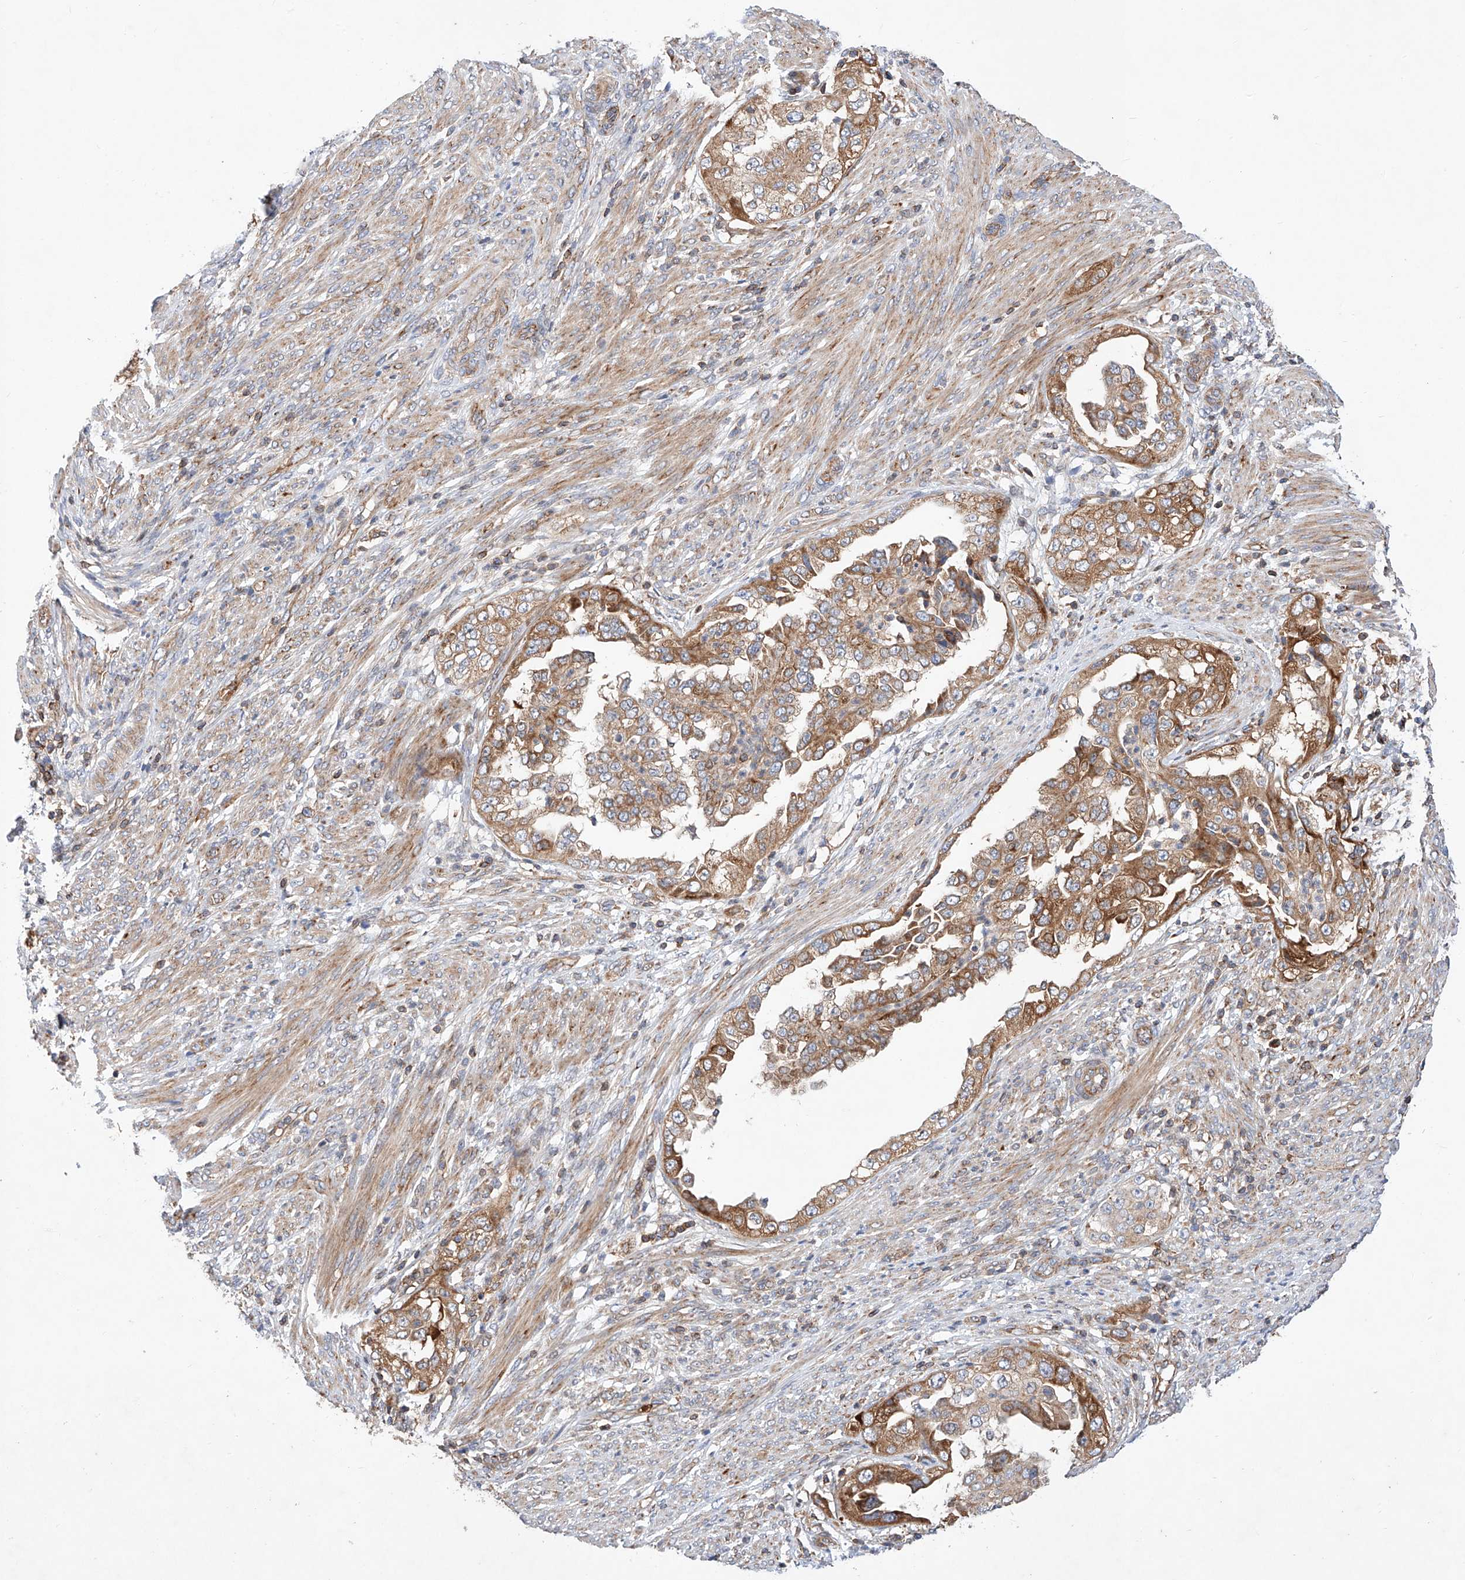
{"staining": {"intensity": "moderate", "quantity": ">75%", "location": "cytoplasmic/membranous"}, "tissue": "endometrial cancer", "cell_type": "Tumor cells", "image_type": "cancer", "snomed": [{"axis": "morphology", "description": "Adenocarcinoma, NOS"}, {"axis": "topography", "description": "Endometrium"}], "caption": "Immunohistochemistry (IHC) micrograph of endometrial adenocarcinoma stained for a protein (brown), which reveals medium levels of moderate cytoplasmic/membranous positivity in approximately >75% of tumor cells.", "gene": "NR1D1", "patient": {"sex": "female", "age": 85}}